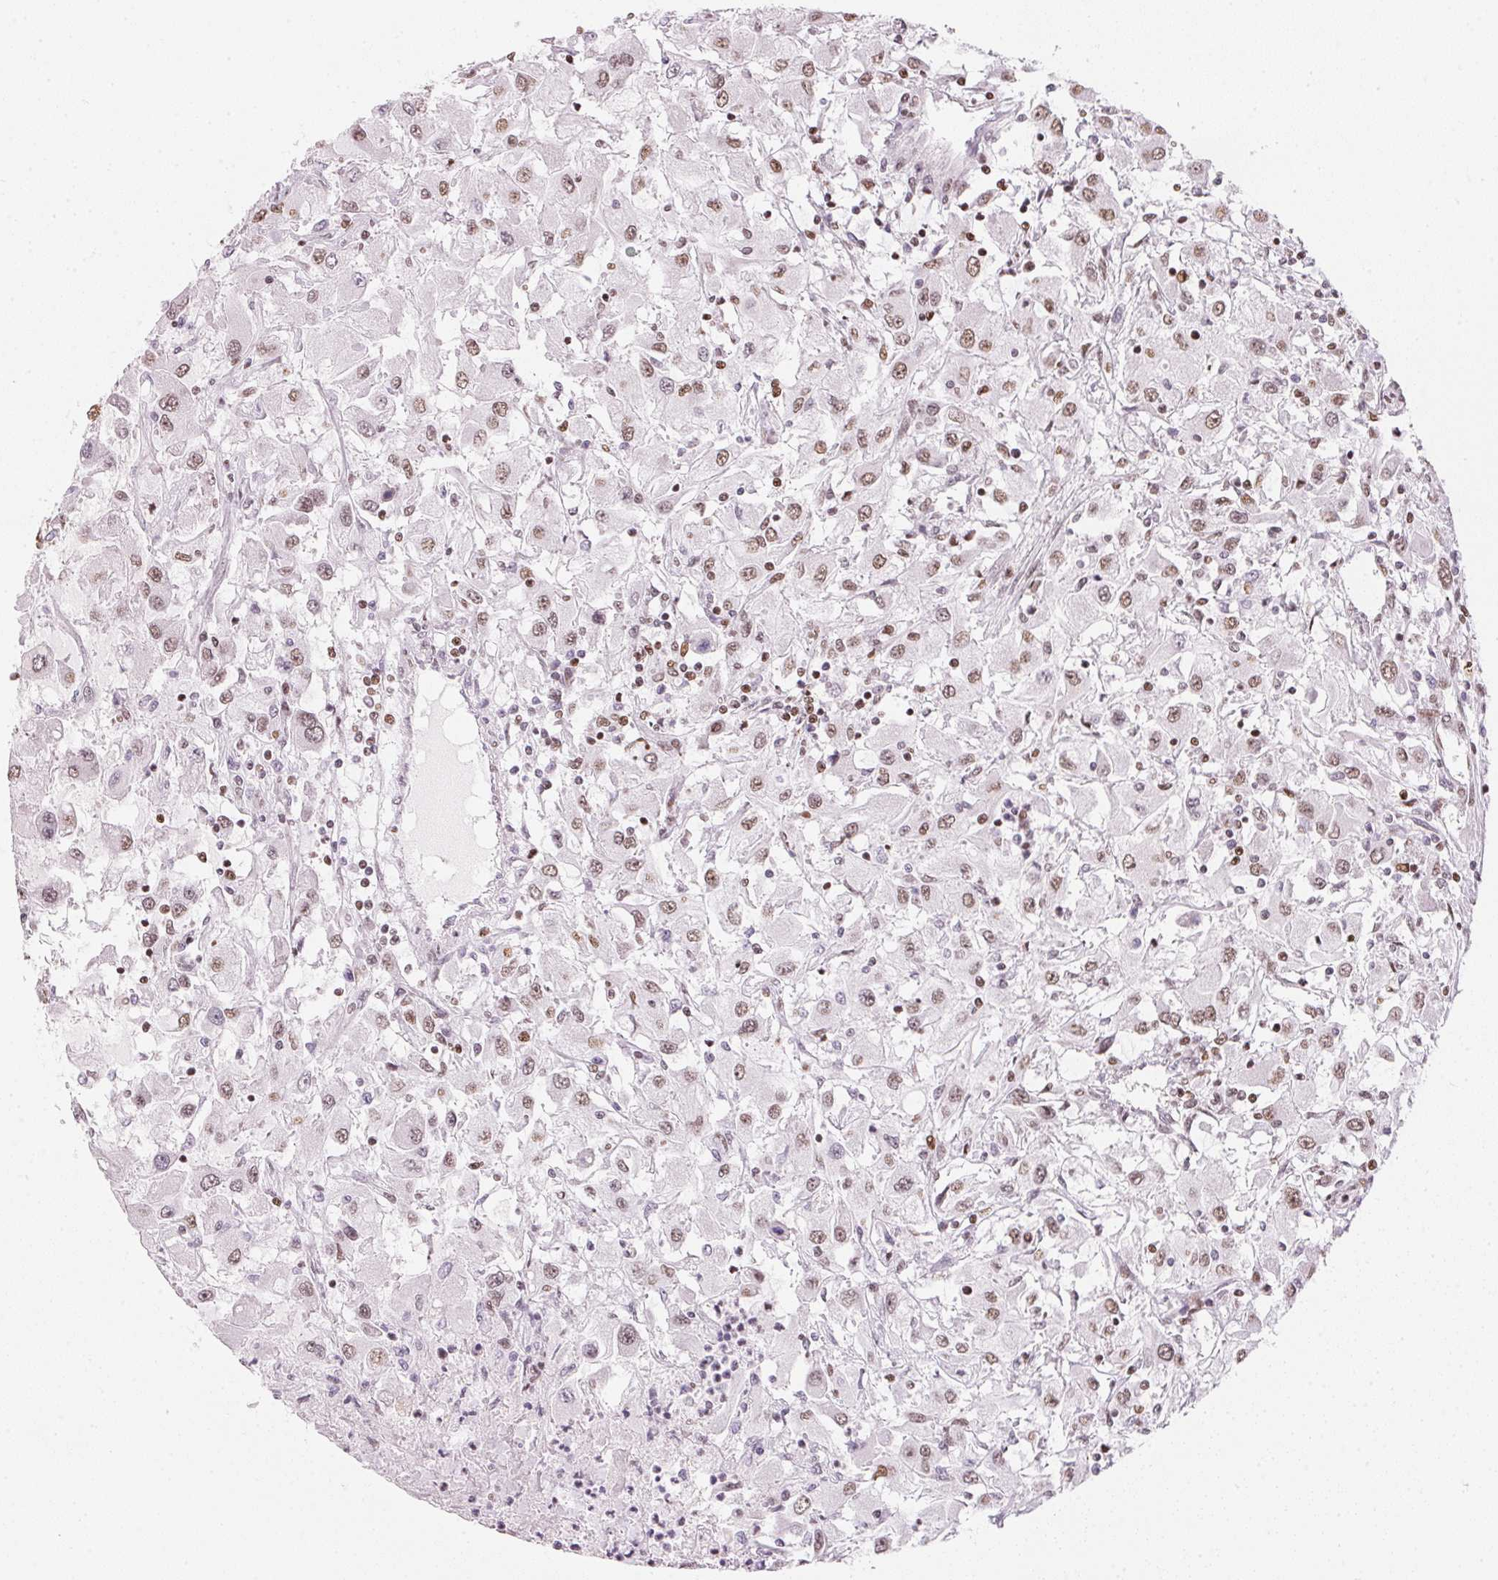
{"staining": {"intensity": "weak", "quantity": "25%-75%", "location": "nuclear"}, "tissue": "renal cancer", "cell_type": "Tumor cells", "image_type": "cancer", "snomed": [{"axis": "morphology", "description": "Adenocarcinoma, NOS"}, {"axis": "topography", "description": "Kidney"}], "caption": "An immunohistochemistry (IHC) photomicrograph of tumor tissue is shown. Protein staining in brown labels weak nuclear positivity in renal cancer within tumor cells. (DAB (3,3'-diaminobenzidine) IHC with brightfield microscopy, high magnification).", "gene": "KAT6A", "patient": {"sex": "female", "age": 67}}